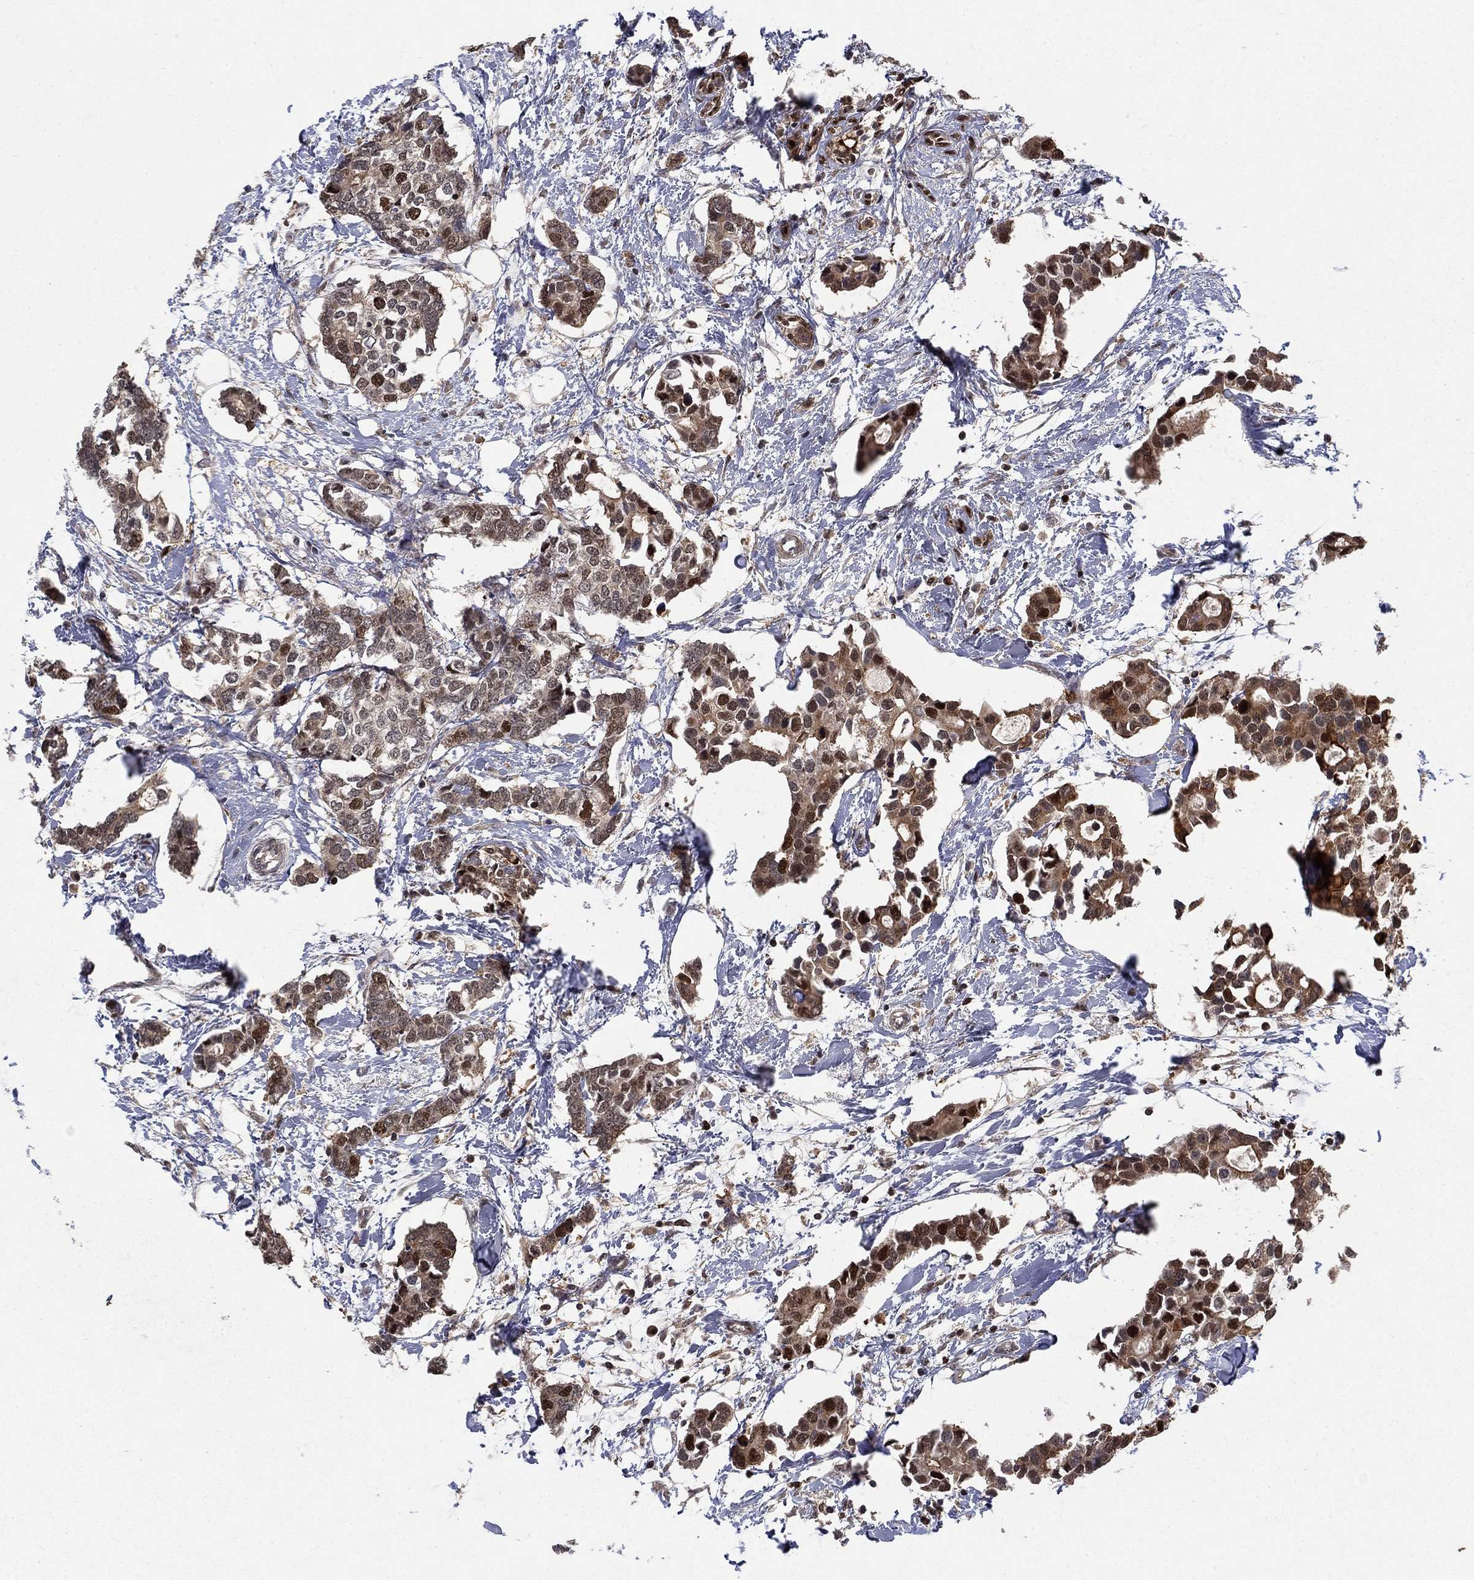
{"staining": {"intensity": "strong", "quantity": "25%-75%", "location": "cytoplasmic/membranous,nuclear"}, "tissue": "breast cancer", "cell_type": "Tumor cells", "image_type": "cancer", "snomed": [{"axis": "morphology", "description": "Duct carcinoma"}, {"axis": "topography", "description": "Breast"}], "caption": "Immunohistochemistry (IHC) image of human breast cancer (infiltrating ductal carcinoma) stained for a protein (brown), which shows high levels of strong cytoplasmic/membranous and nuclear staining in approximately 25%-75% of tumor cells.", "gene": "CCDC66", "patient": {"sex": "female", "age": 83}}